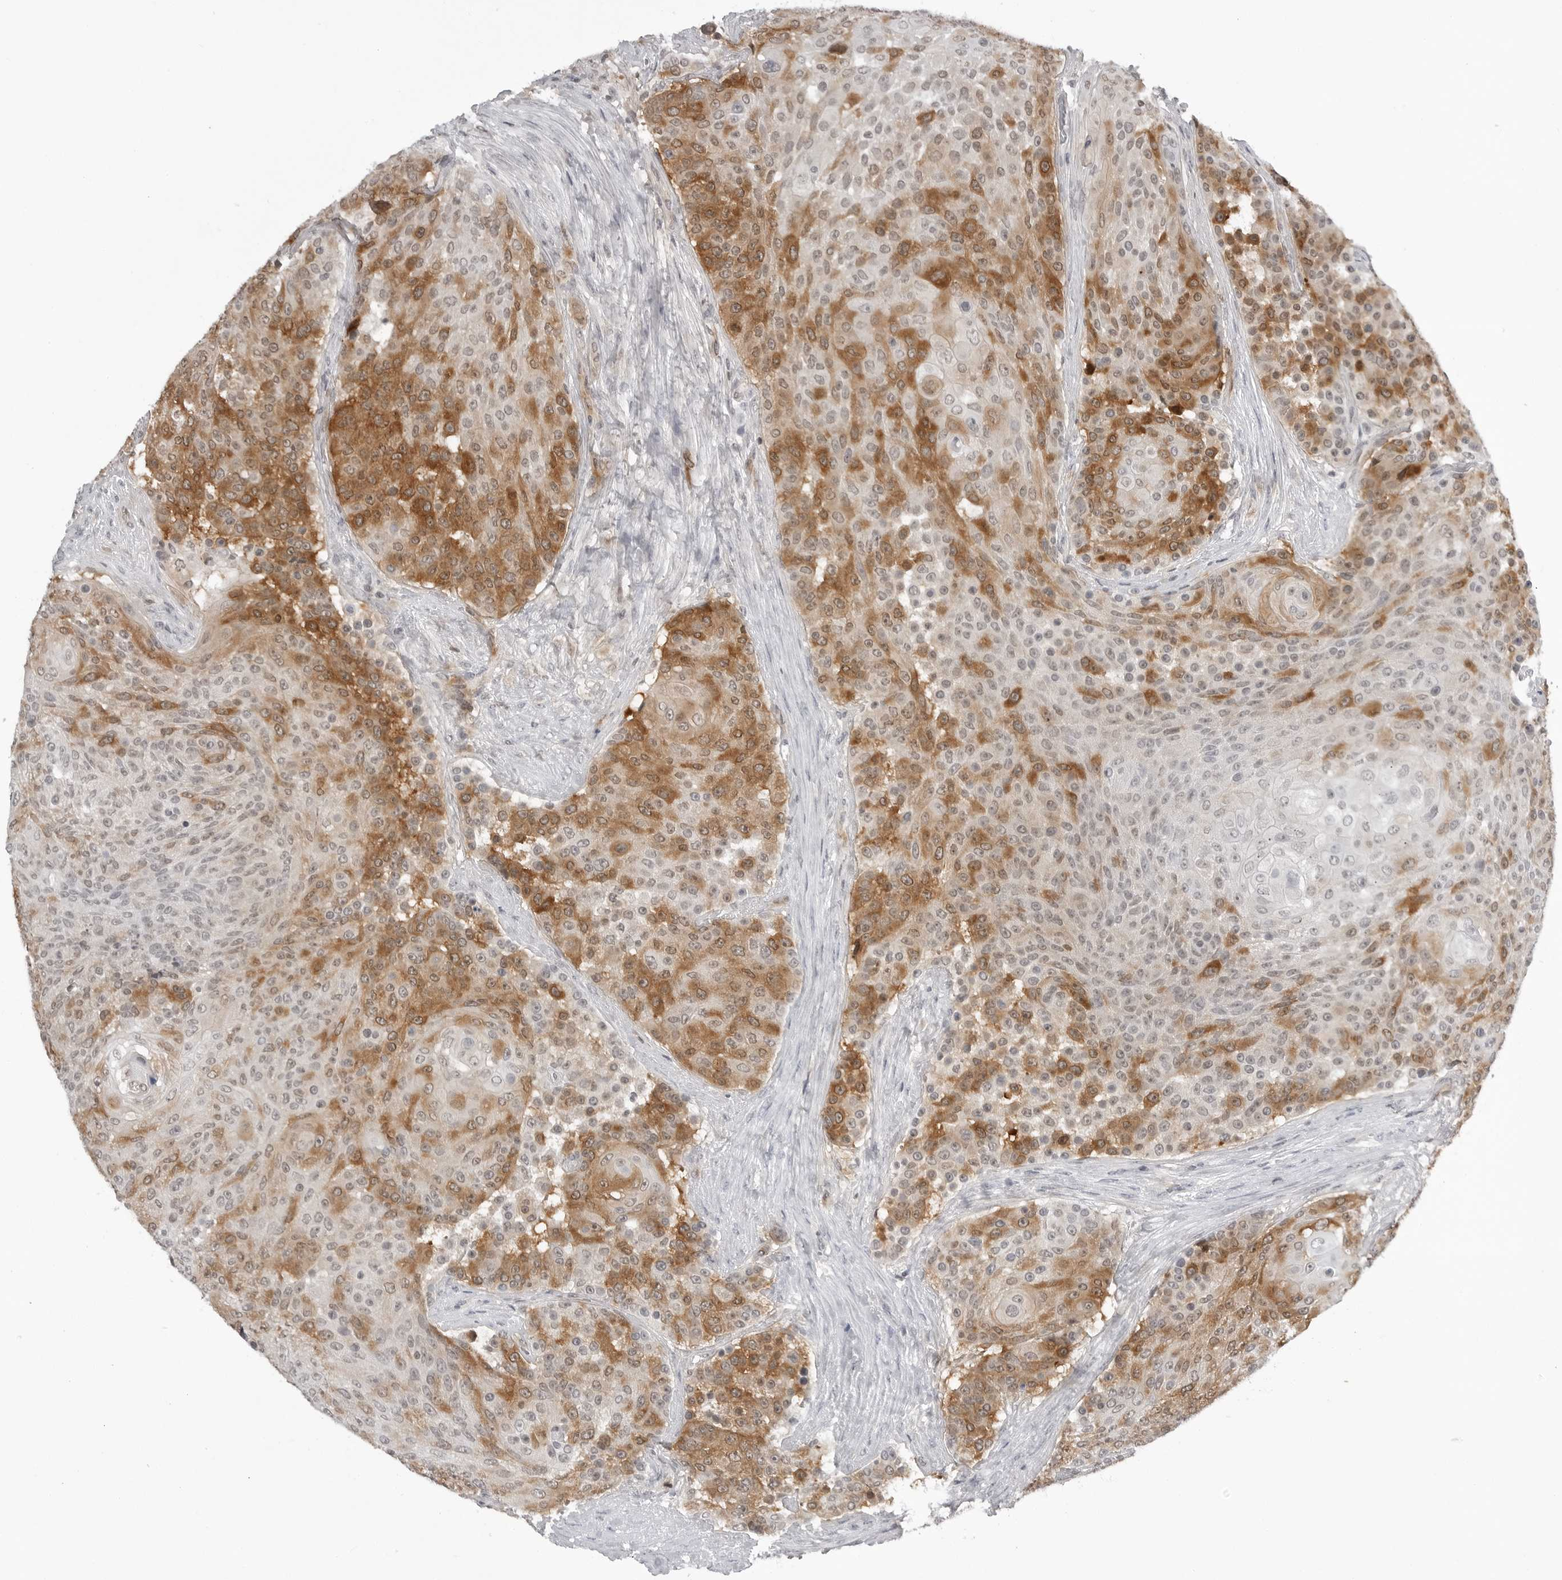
{"staining": {"intensity": "moderate", "quantity": "25%-75%", "location": "cytoplasmic/membranous"}, "tissue": "urothelial cancer", "cell_type": "Tumor cells", "image_type": "cancer", "snomed": [{"axis": "morphology", "description": "Urothelial carcinoma, High grade"}, {"axis": "topography", "description": "Urinary bladder"}], "caption": "Brown immunohistochemical staining in urothelial cancer exhibits moderate cytoplasmic/membranous positivity in approximately 25%-75% of tumor cells. (brown staining indicates protein expression, while blue staining denotes nuclei).", "gene": "RRM1", "patient": {"sex": "female", "age": 63}}